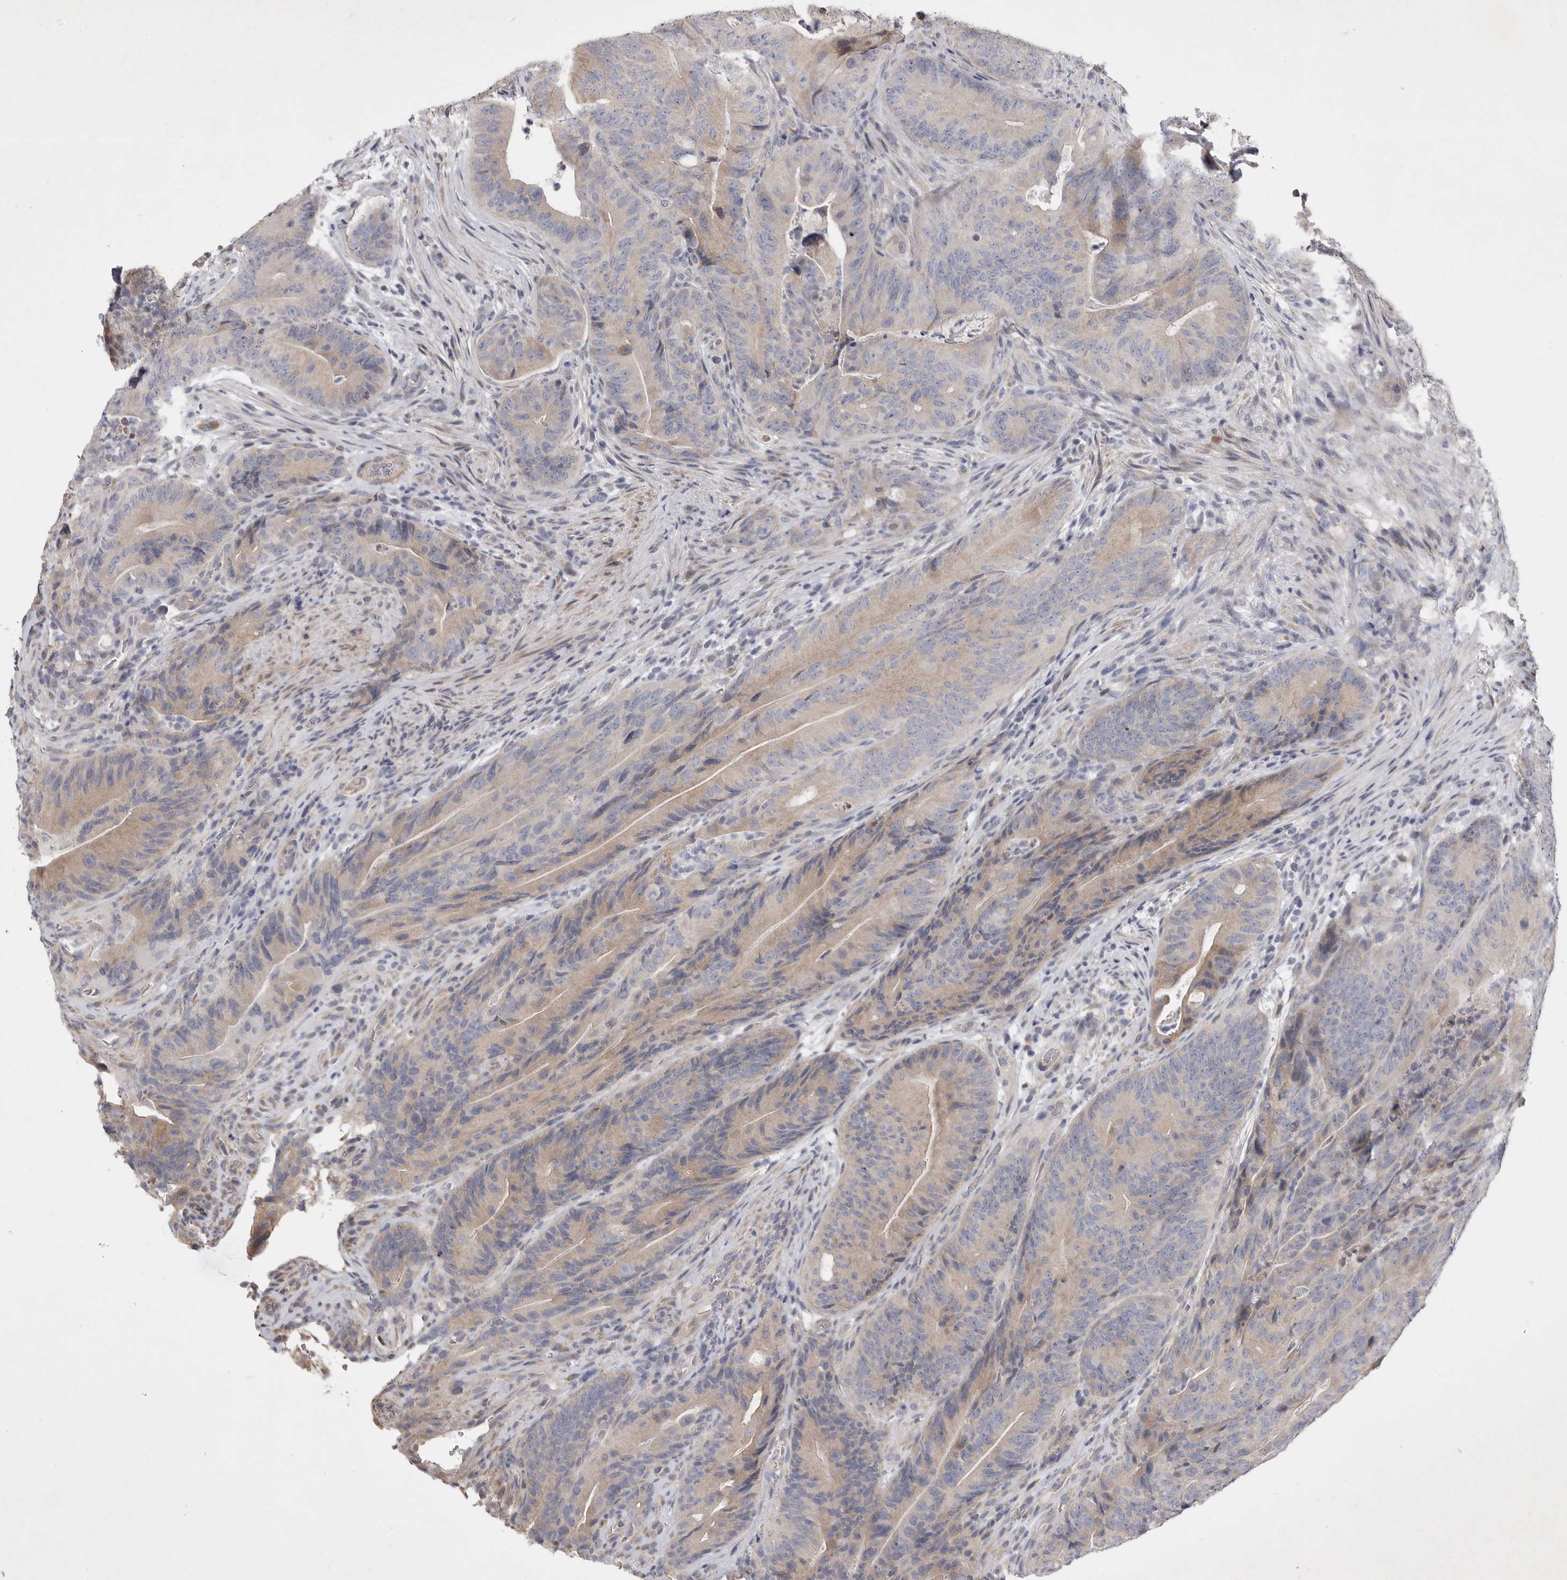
{"staining": {"intensity": "weak", "quantity": "25%-75%", "location": "cytoplasmic/membranous"}, "tissue": "colorectal cancer", "cell_type": "Tumor cells", "image_type": "cancer", "snomed": [{"axis": "morphology", "description": "Normal tissue, NOS"}, {"axis": "topography", "description": "Colon"}], "caption": "Colorectal cancer tissue shows weak cytoplasmic/membranous expression in about 25%-75% of tumor cells (Stains: DAB in brown, nuclei in blue, Microscopy: brightfield microscopy at high magnification).", "gene": "EDEM3", "patient": {"sex": "female", "age": 82}}